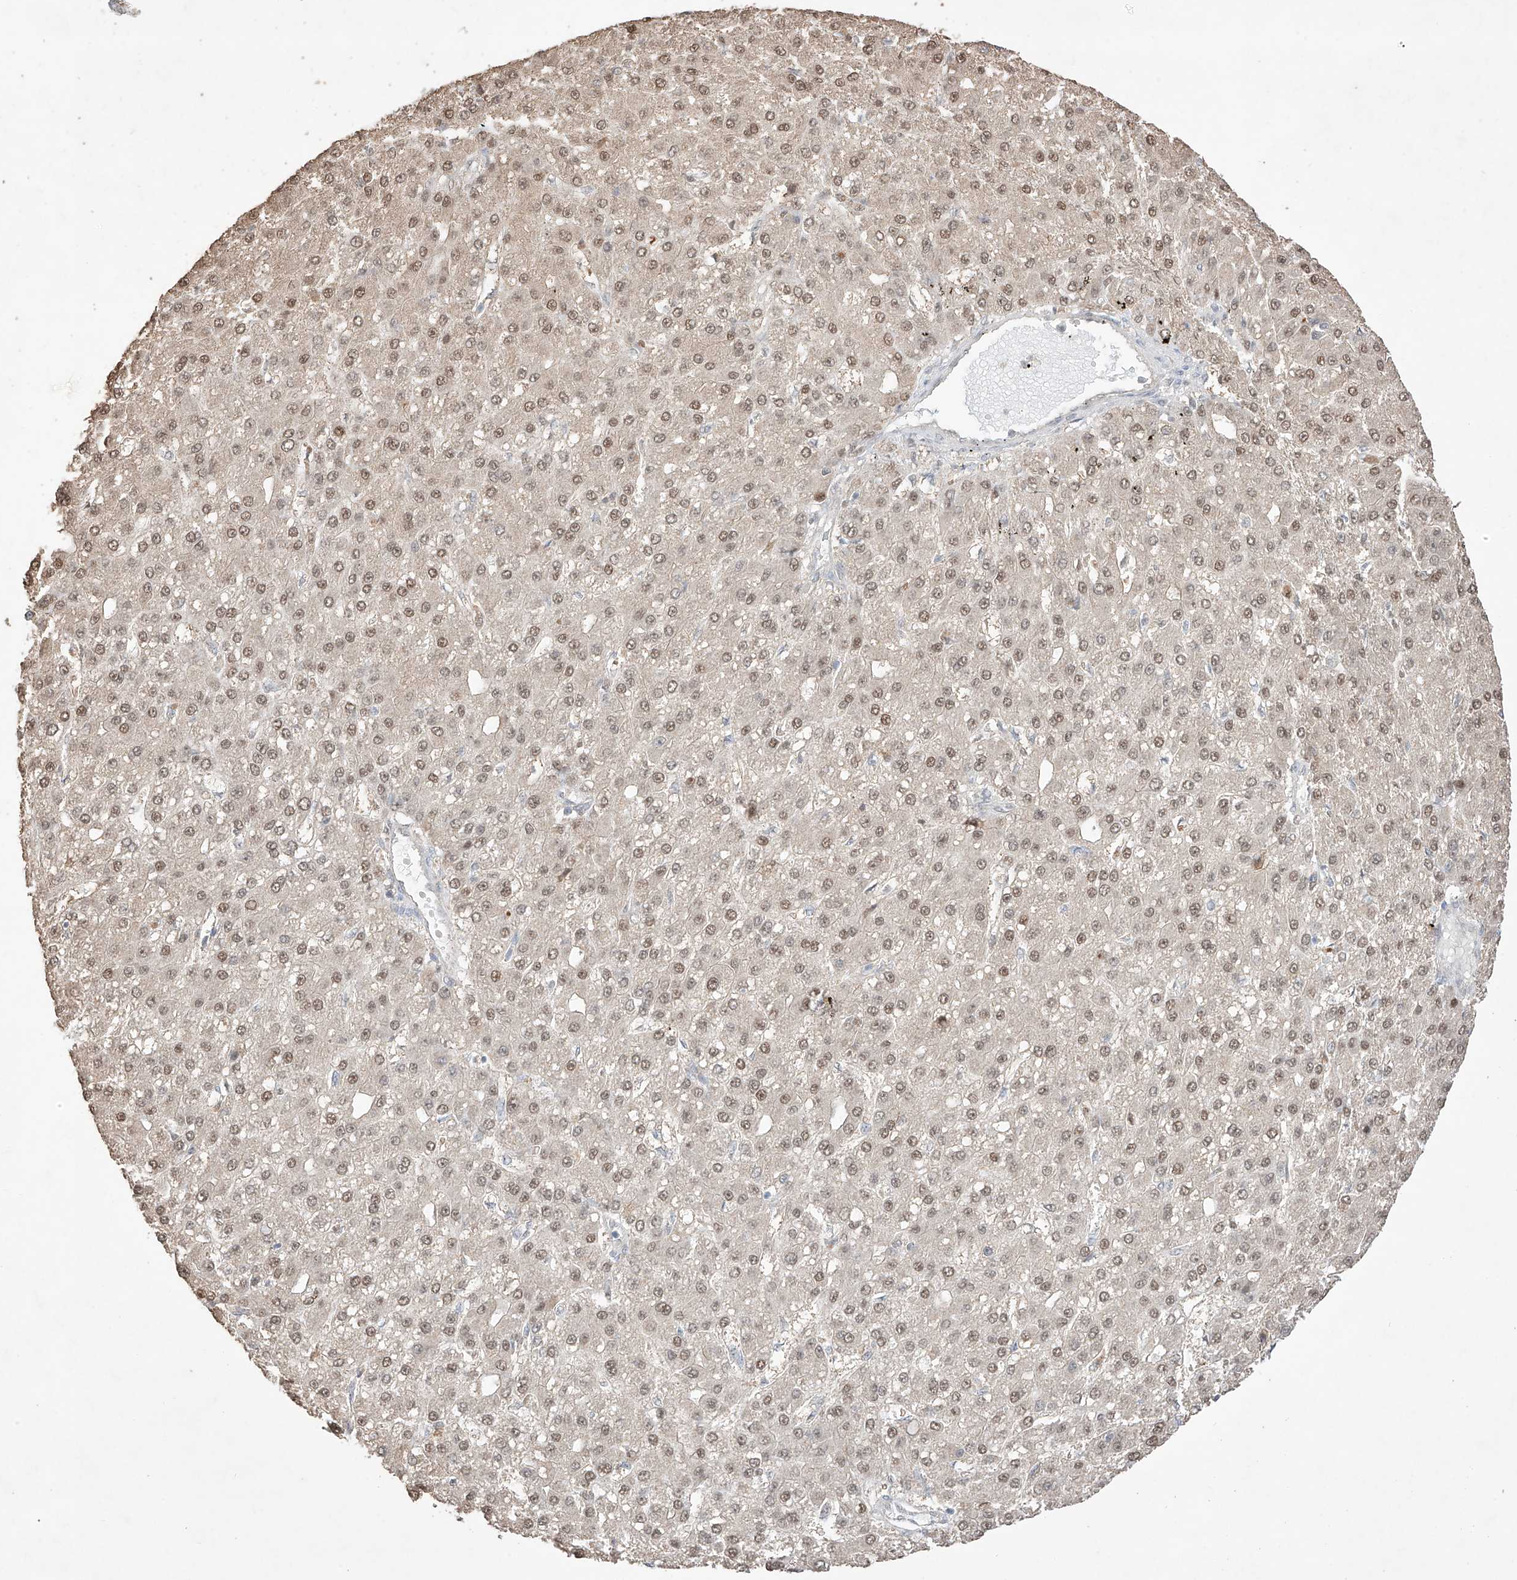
{"staining": {"intensity": "moderate", "quantity": ">75%", "location": "nuclear"}, "tissue": "liver cancer", "cell_type": "Tumor cells", "image_type": "cancer", "snomed": [{"axis": "morphology", "description": "Carcinoma, Hepatocellular, NOS"}, {"axis": "topography", "description": "Liver"}], "caption": "This is a micrograph of IHC staining of liver hepatocellular carcinoma, which shows moderate expression in the nuclear of tumor cells.", "gene": "APIP", "patient": {"sex": "male", "age": 67}}